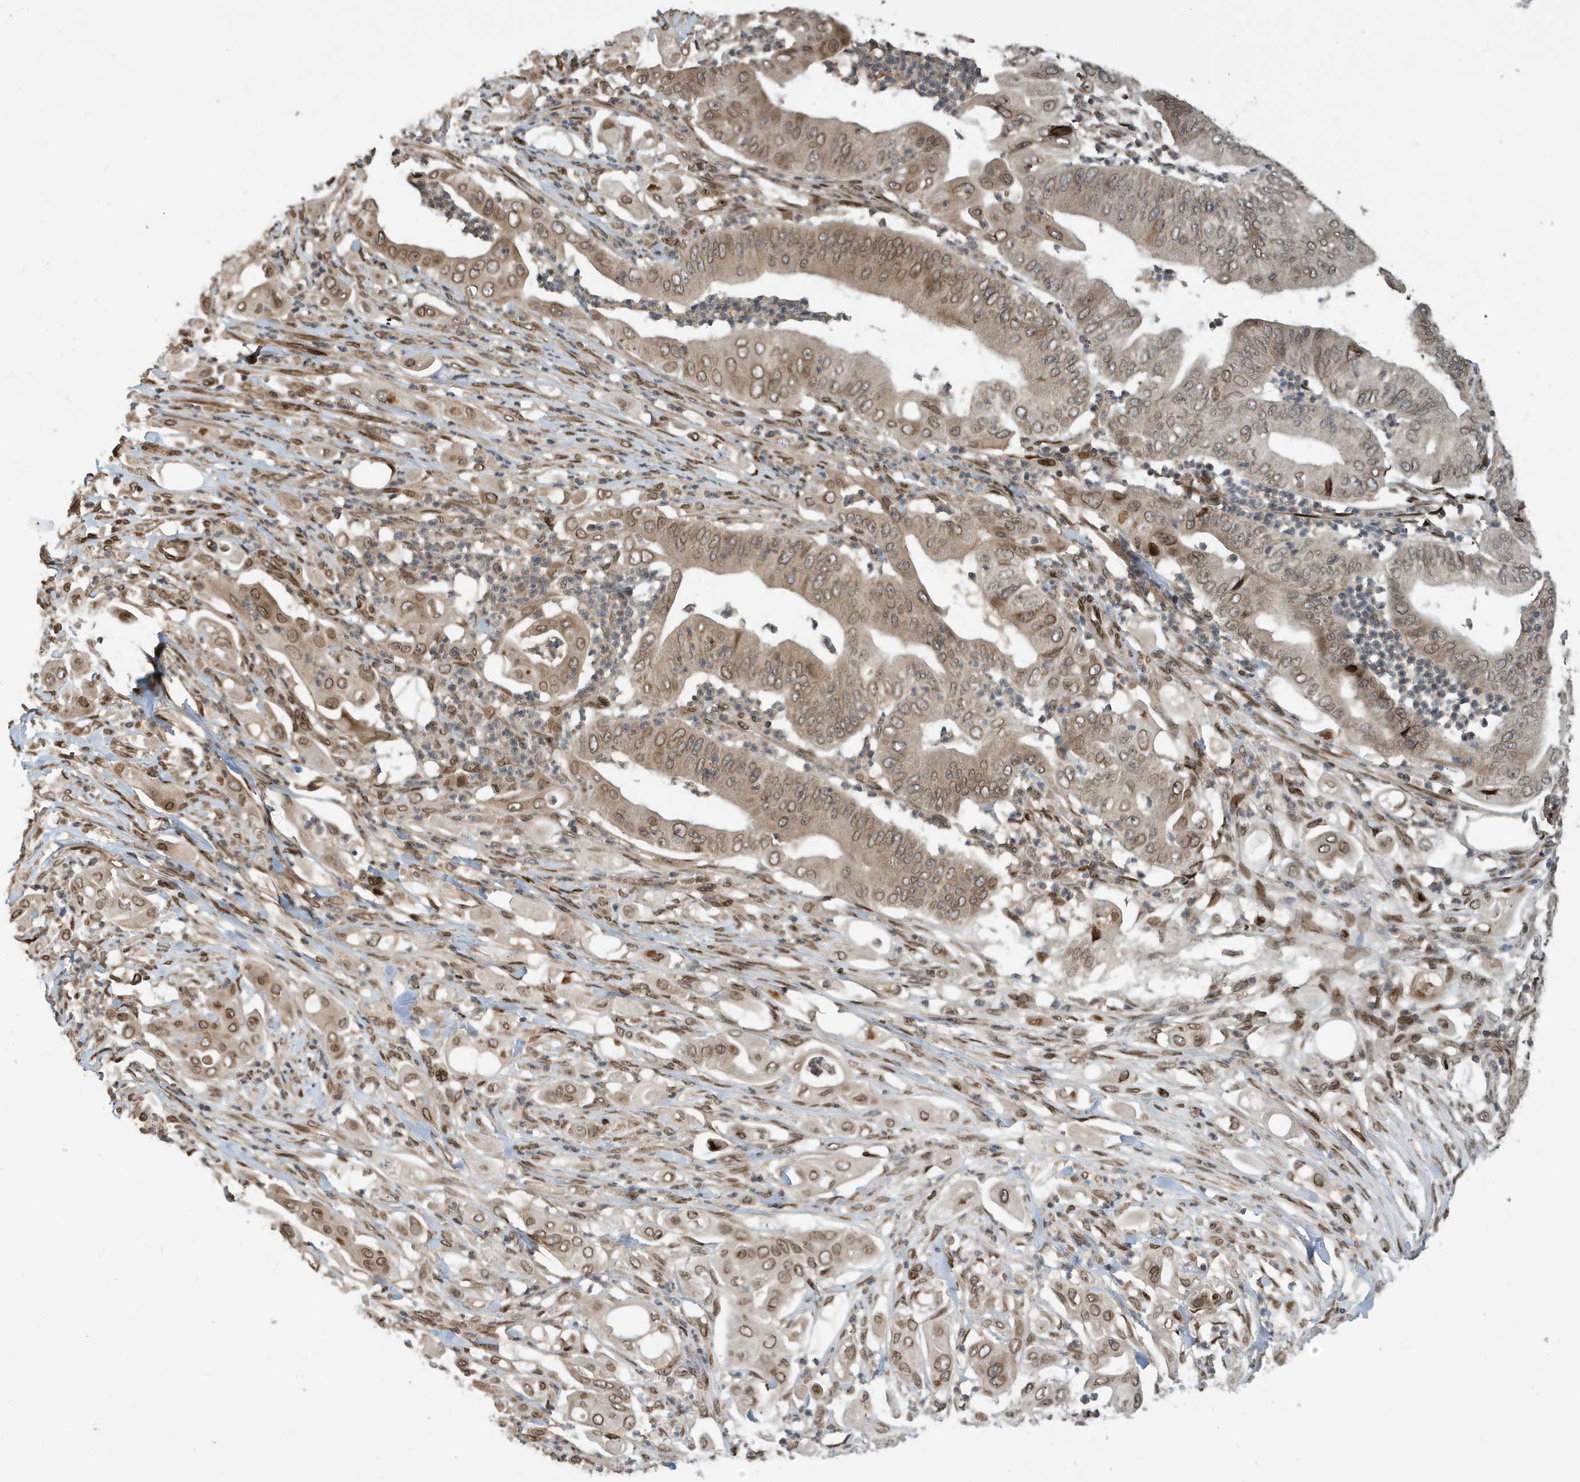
{"staining": {"intensity": "moderate", "quantity": "25%-75%", "location": "cytoplasmic/membranous,nuclear"}, "tissue": "pancreatic cancer", "cell_type": "Tumor cells", "image_type": "cancer", "snomed": [{"axis": "morphology", "description": "Adenocarcinoma, NOS"}, {"axis": "topography", "description": "Pancreas"}], "caption": "Tumor cells show medium levels of moderate cytoplasmic/membranous and nuclear expression in approximately 25%-75% of cells in human adenocarcinoma (pancreatic). (IHC, brightfield microscopy, high magnification).", "gene": "DUSP18", "patient": {"sex": "female", "age": 77}}